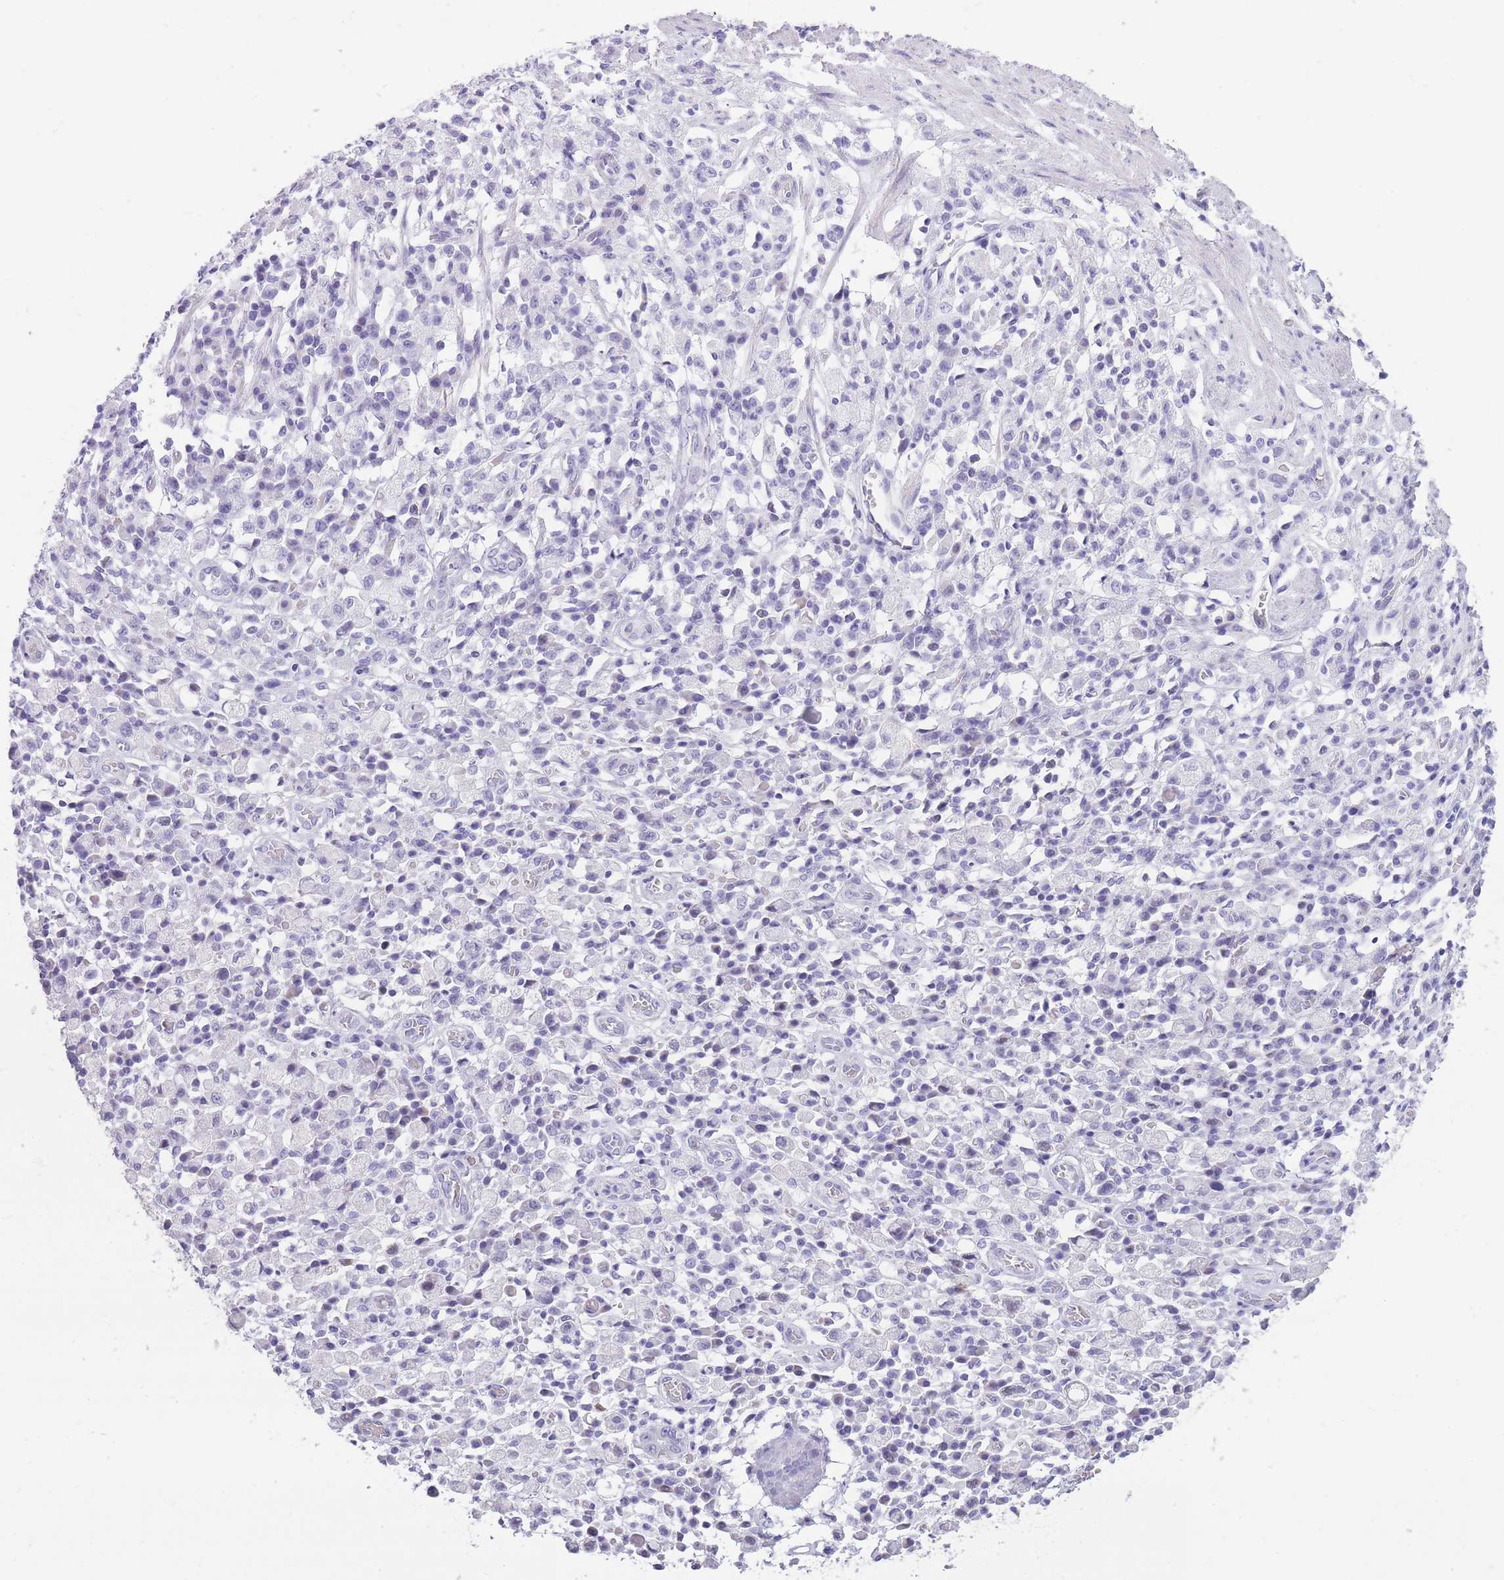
{"staining": {"intensity": "negative", "quantity": "none", "location": "none"}, "tissue": "stomach cancer", "cell_type": "Tumor cells", "image_type": "cancer", "snomed": [{"axis": "morphology", "description": "Adenocarcinoma, NOS"}, {"axis": "topography", "description": "Stomach"}], "caption": "There is no significant staining in tumor cells of stomach cancer. (Brightfield microscopy of DAB (3,3'-diaminobenzidine) immunohistochemistry at high magnification).", "gene": "WDR70", "patient": {"sex": "male", "age": 77}}